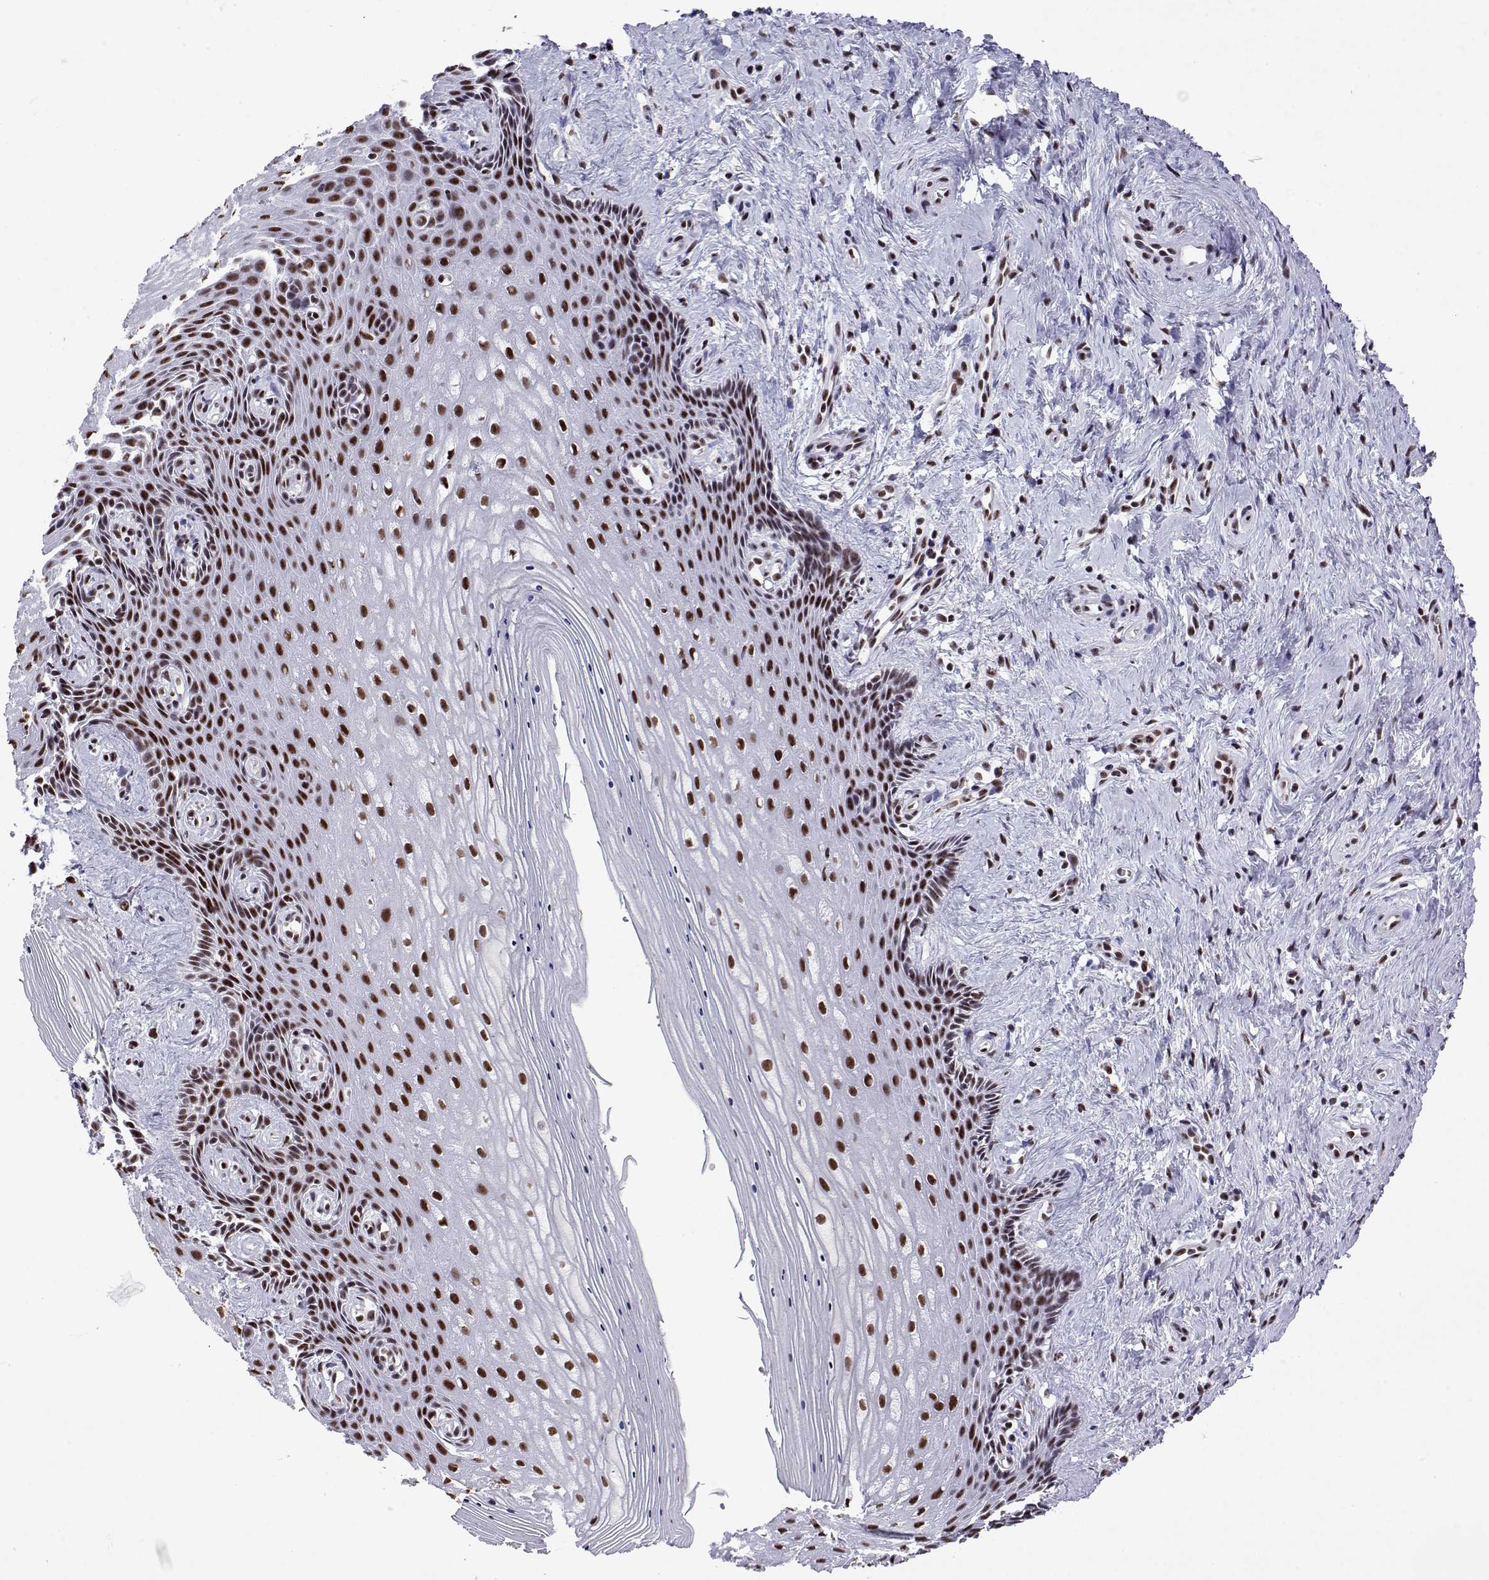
{"staining": {"intensity": "strong", "quantity": ">75%", "location": "nuclear"}, "tissue": "vagina", "cell_type": "Squamous epithelial cells", "image_type": "normal", "snomed": [{"axis": "morphology", "description": "Normal tissue, NOS"}, {"axis": "topography", "description": "Vagina"}], "caption": "Immunohistochemistry (IHC) staining of benign vagina, which demonstrates high levels of strong nuclear expression in about >75% of squamous epithelial cells indicating strong nuclear protein expression. The staining was performed using DAB (3,3'-diaminobenzidine) (brown) for protein detection and nuclei were counterstained in hematoxylin (blue).", "gene": "POLDIP3", "patient": {"sex": "female", "age": 42}}